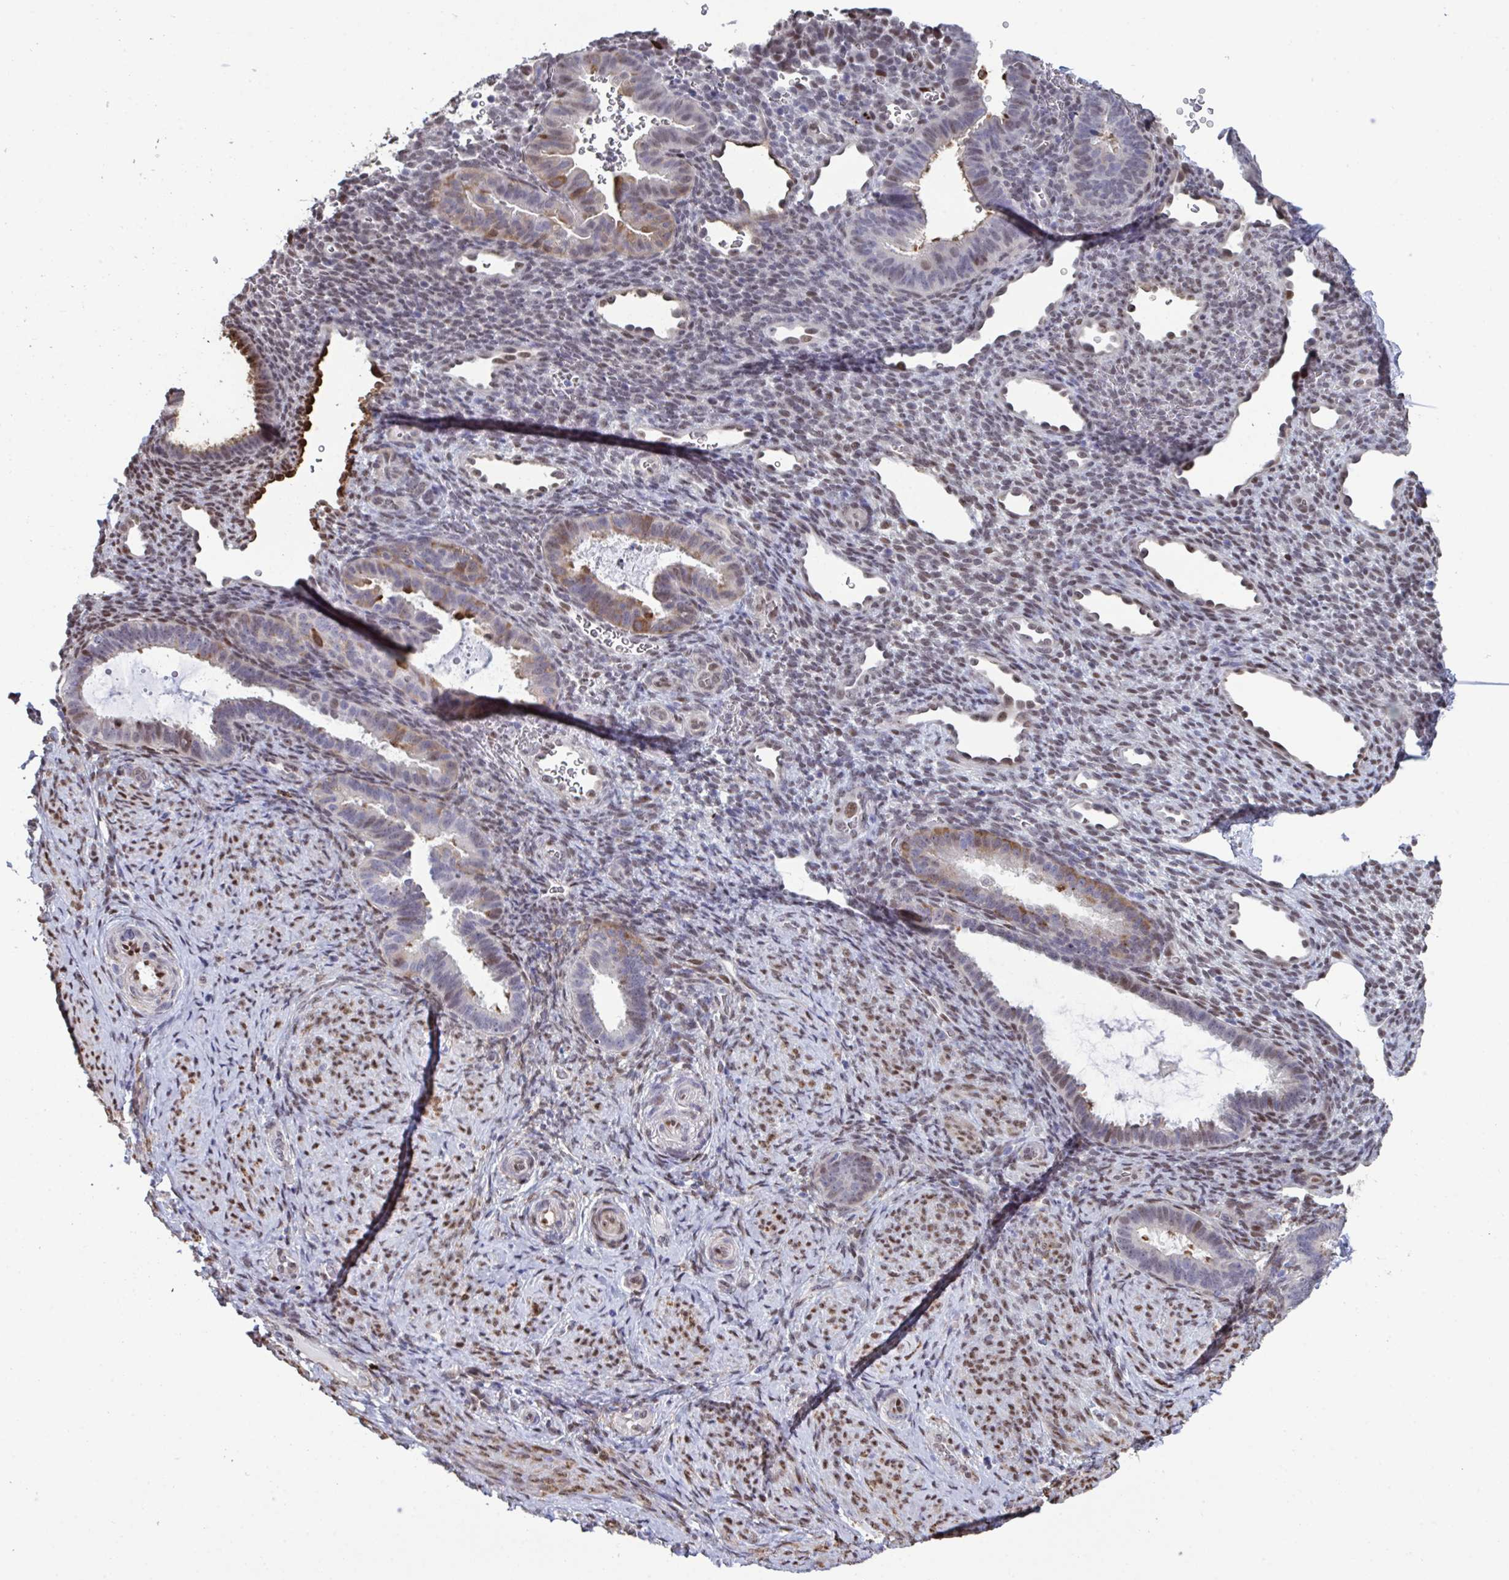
{"staining": {"intensity": "weak", "quantity": "<25%", "location": "nuclear"}, "tissue": "endometrium", "cell_type": "Cells in endometrial stroma", "image_type": "normal", "snomed": [{"axis": "morphology", "description": "Normal tissue, NOS"}, {"axis": "topography", "description": "Endometrium"}], "caption": "This is an immunohistochemistry histopathology image of benign endometrium. There is no positivity in cells in endometrial stroma.", "gene": "PELI1", "patient": {"sex": "female", "age": 34}}